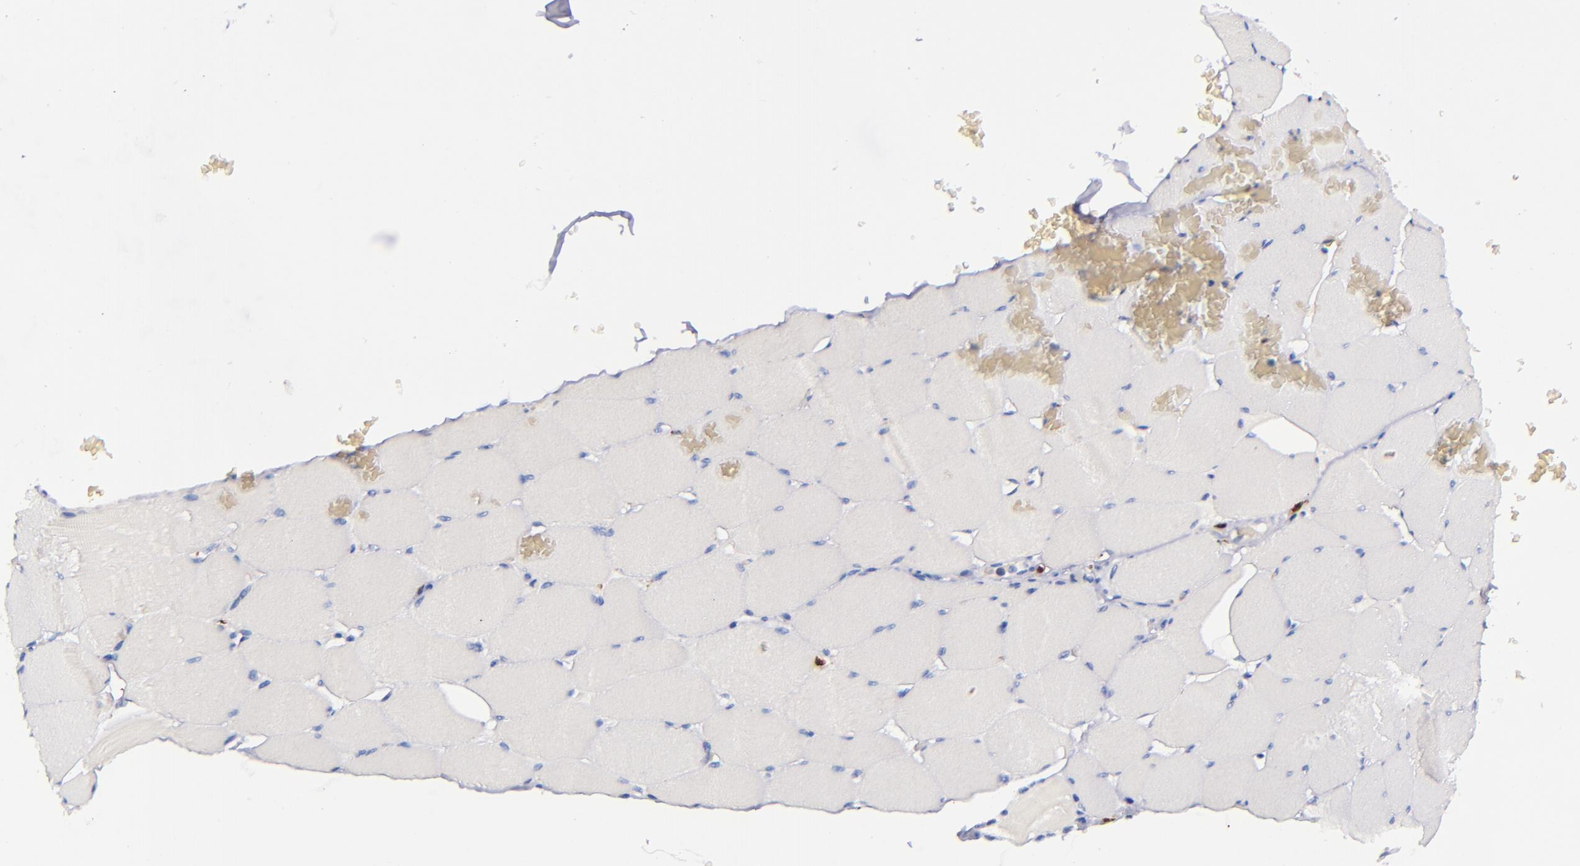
{"staining": {"intensity": "negative", "quantity": "none", "location": "none"}, "tissue": "skeletal muscle", "cell_type": "Myocytes", "image_type": "normal", "snomed": [{"axis": "morphology", "description": "Normal tissue, NOS"}, {"axis": "topography", "description": "Skeletal muscle"}], "caption": "An immunohistochemistry (IHC) micrograph of unremarkable skeletal muscle is shown. There is no staining in myocytes of skeletal muscle. (Brightfield microscopy of DAB (3,3'-diaminobenzidine) IHC at high magnification).", "gene": "F13A1", "patient": {"sex": "male", "age": 62}}